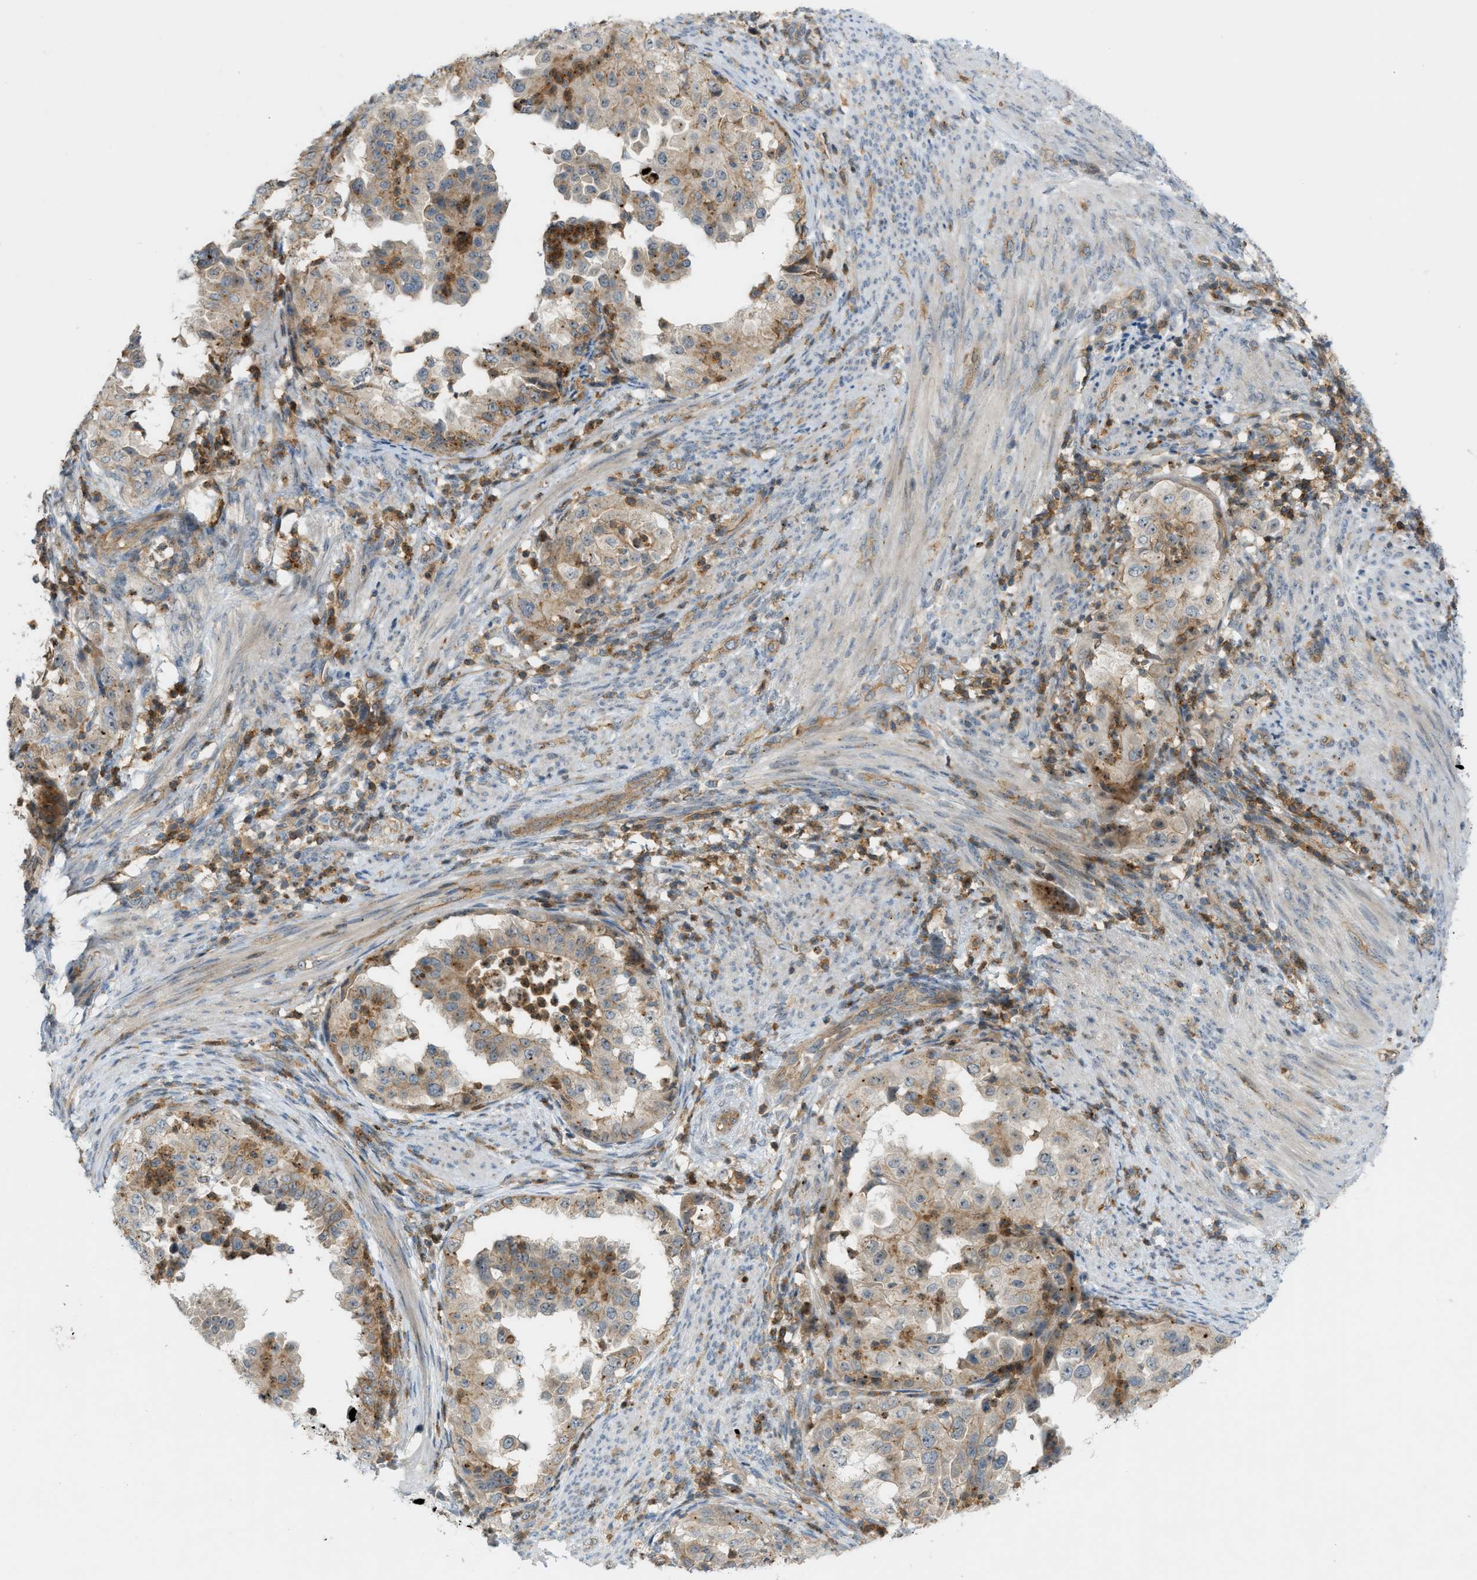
{"staining": {"intensity": "weak", "quantity": ">75%", "location": "cytoplasmic/membranous"}, "tissue": "endometrial cancer", "cell_type": "Tumor cells", "image_type": "cancer", "snomed": [{"axis": "morphology", "description": "Adenocarcinoma, NOS"}, {"axis": "topography", "description": "Endometrium"}], "caption": "Brown immunohistochemical staining in human adenocarcinoma (endometrial) shows weak cytoplasmic/membranous staining in approximately >75% of tumor cells.", "gene": "GRK6", "patient": {"sex": "female", "age": 85}}